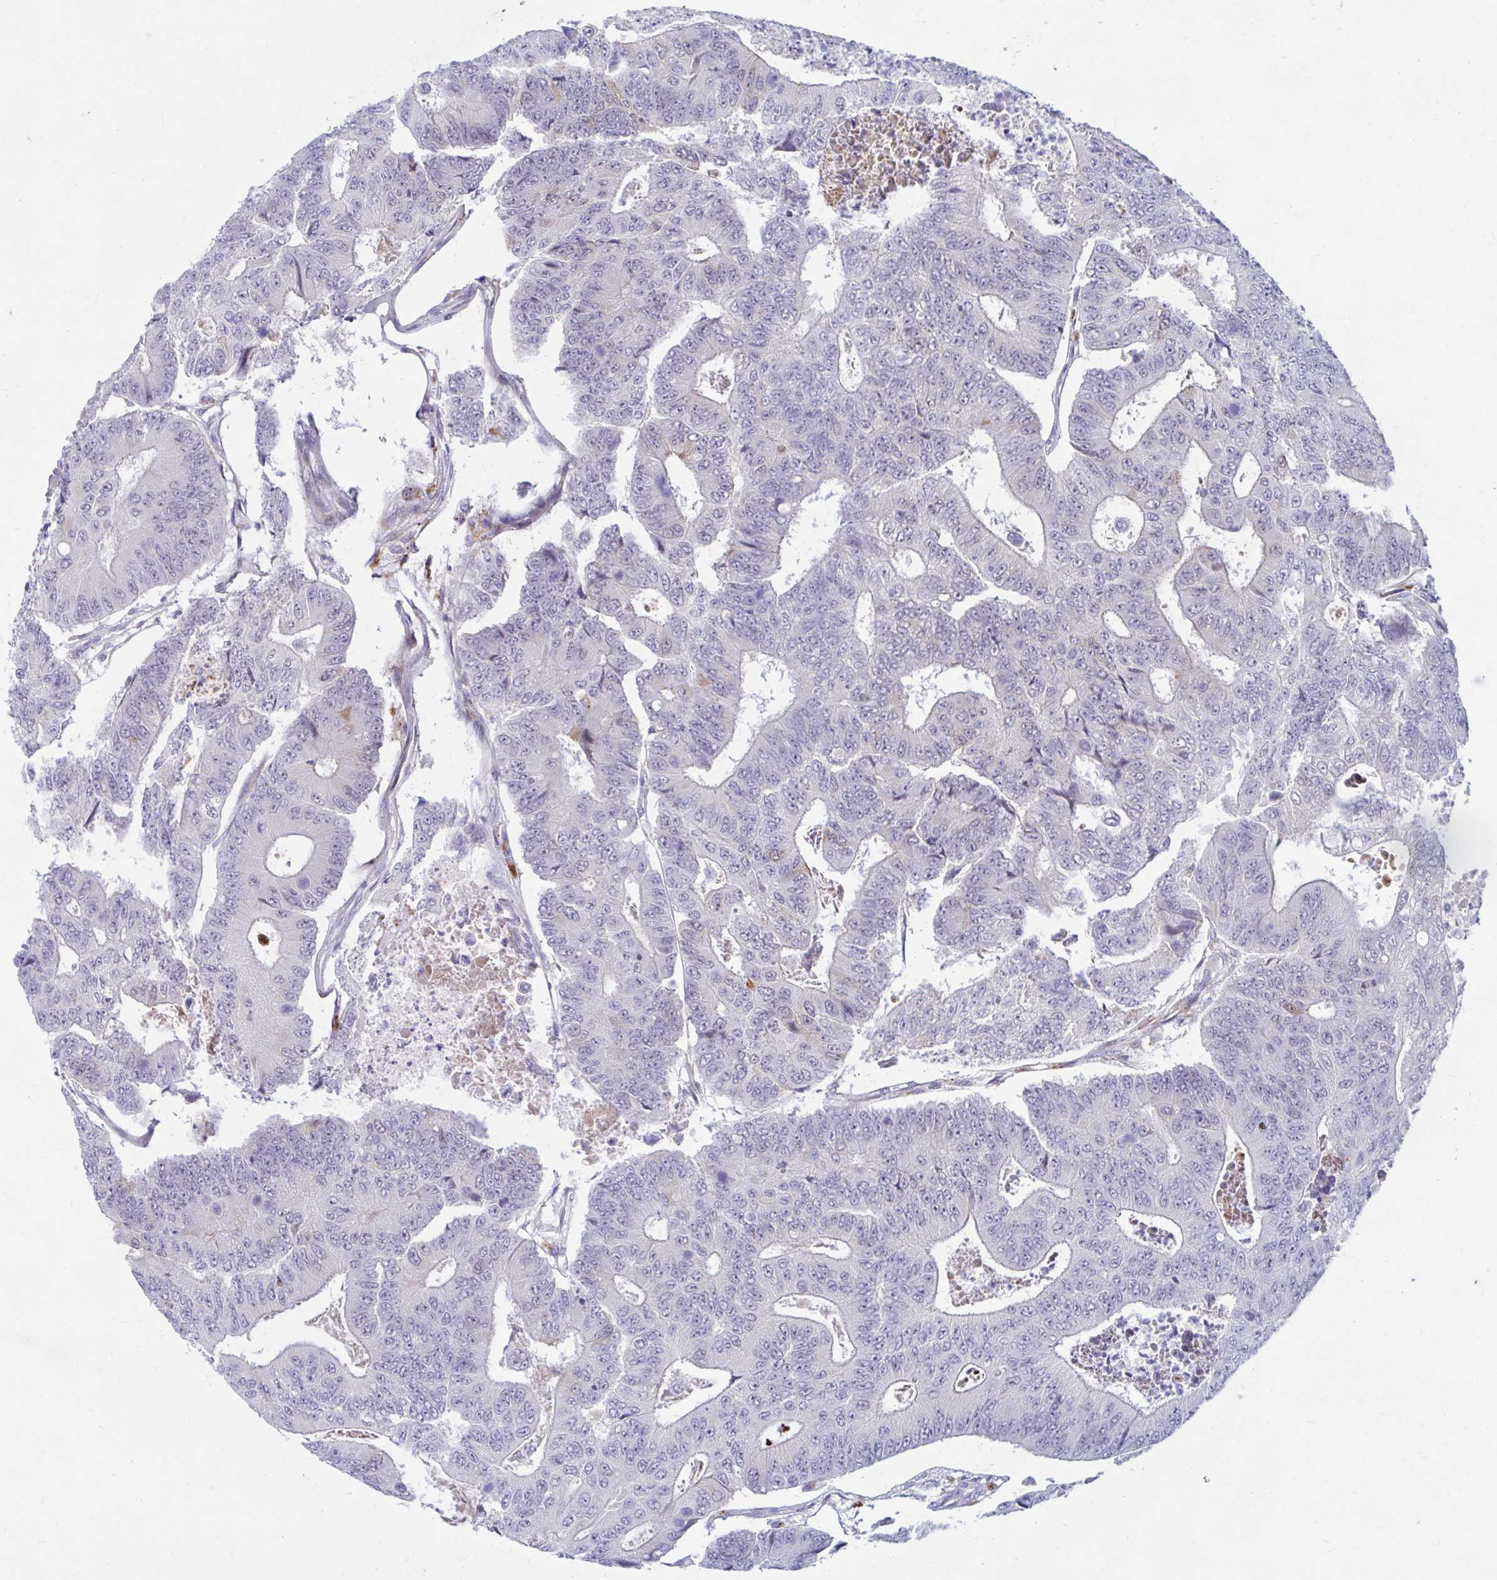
{"staining": {"intensity": "negative", "quantity": "none", "location": "none"}, "tissue": "colorectal cancer", "cell_type": "Tumor cells", "image_type": "cancer", "snomed": [{"axis": "morphology", "description": "Adenocarcinoma, NOS"}, {"axis": "topography", "description": "Colon"}], "caption": "A high-resolution photomicrograph shows immunohistochemistry staining of colorectal cancer (adenocarcinoma), which reveals no significant positivity in tumor cells. (Immunohistochemistry, brightfield microscopy, high magnification).", "gene": "FAM219B", "patient": {"sex": "female", "age": 48}}